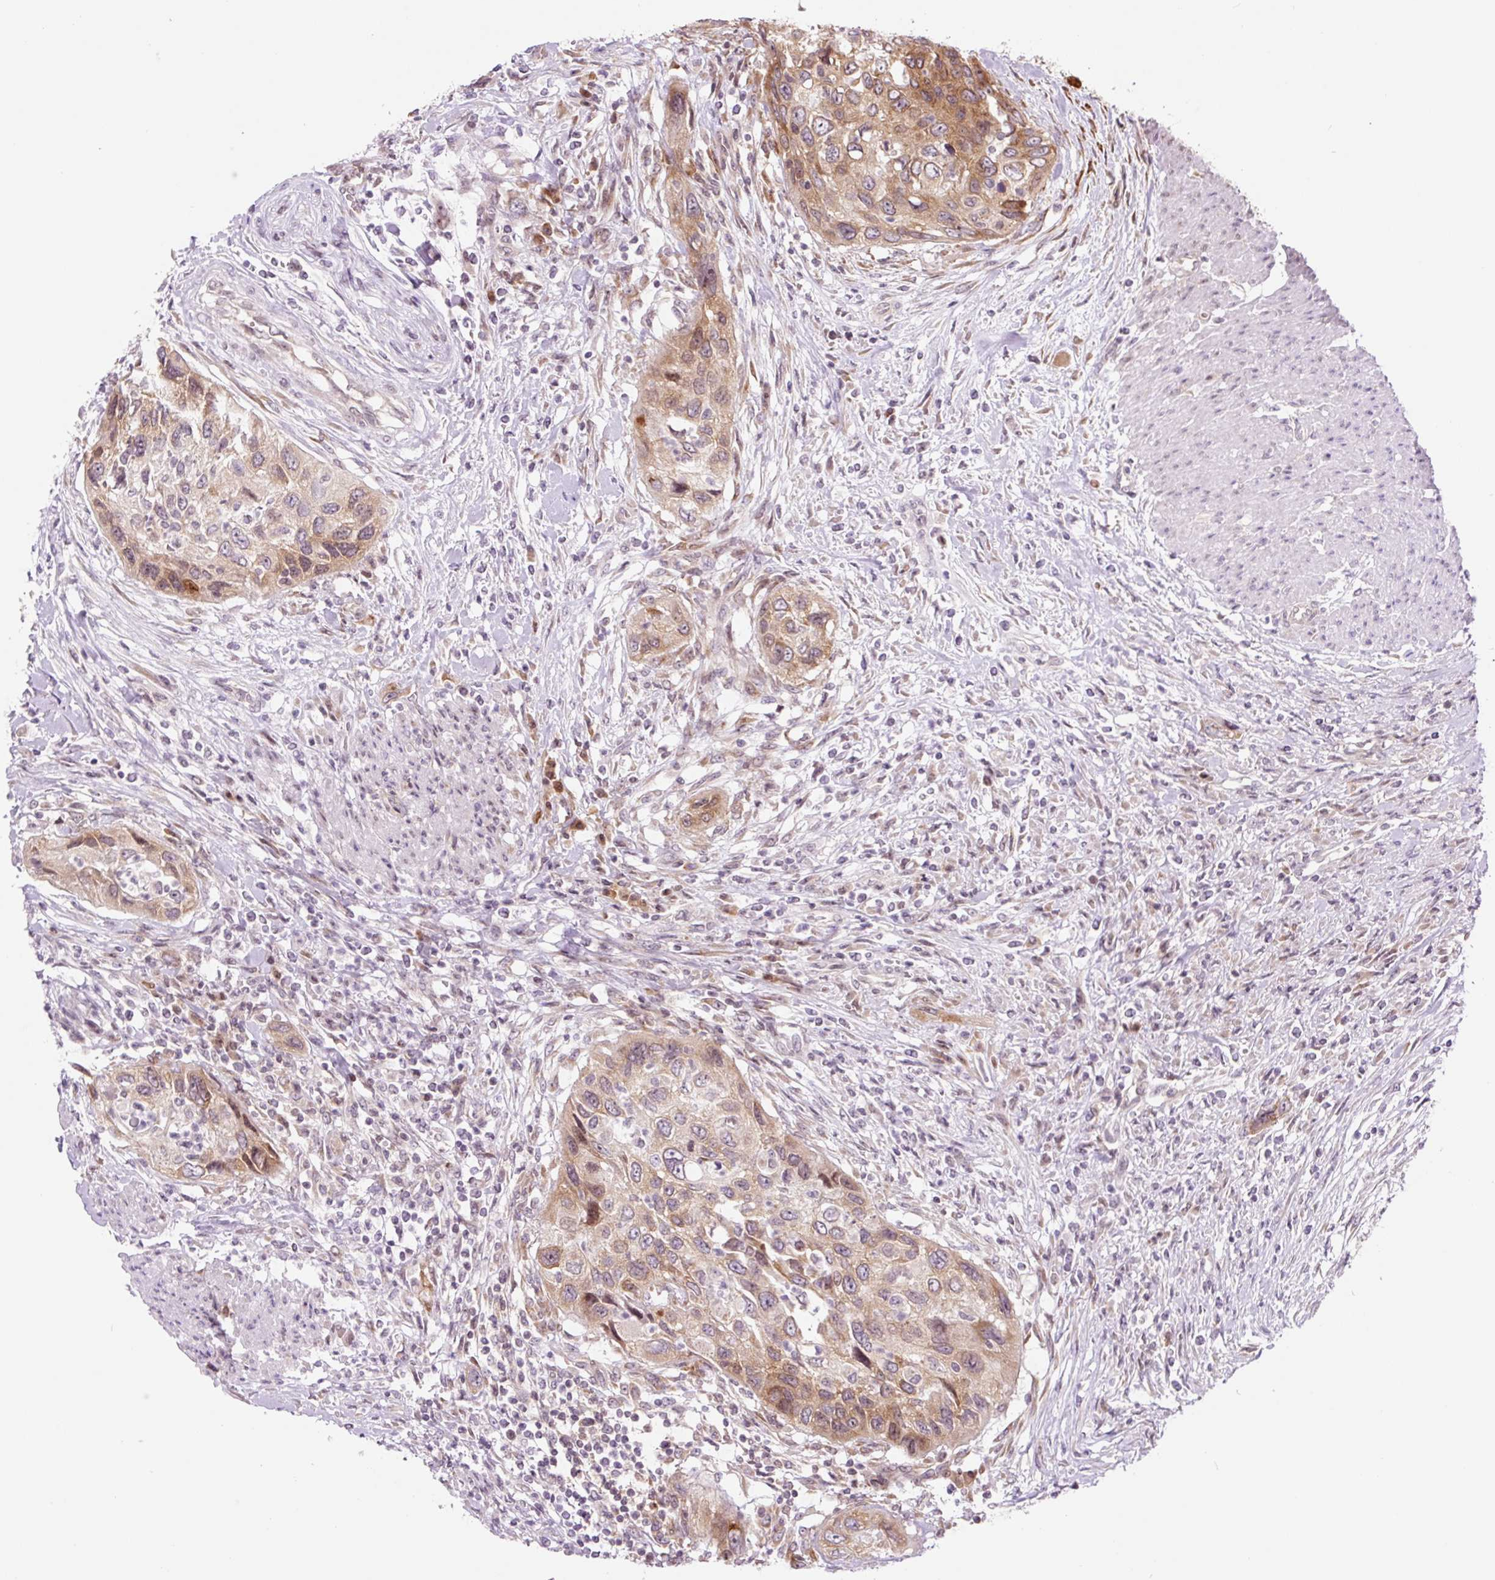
{"staining": {"intensity": "moderate", "quantity": ">75%", "location": "cytoplasmic/membranous"}, "tissue": "urothelial cancer", "cell_type": "Tumor cells", "image_type": "cancer", "snomed": [{"axis": "morphology", "description": "Urothelial carcinoma, High grade"}, {"axis": "topography", "description": "Urinary bladder"}], "caption": "Protein analysis of high-grade urothelial carcinoma tissue exhibits moderate cytoplasmic/membranous positivity in about >75% of tumor cells. (IHC, brightfield microscopy, high magnification).", "gene": "RPL41", "patient": {"sex": "female", "age": 60}}